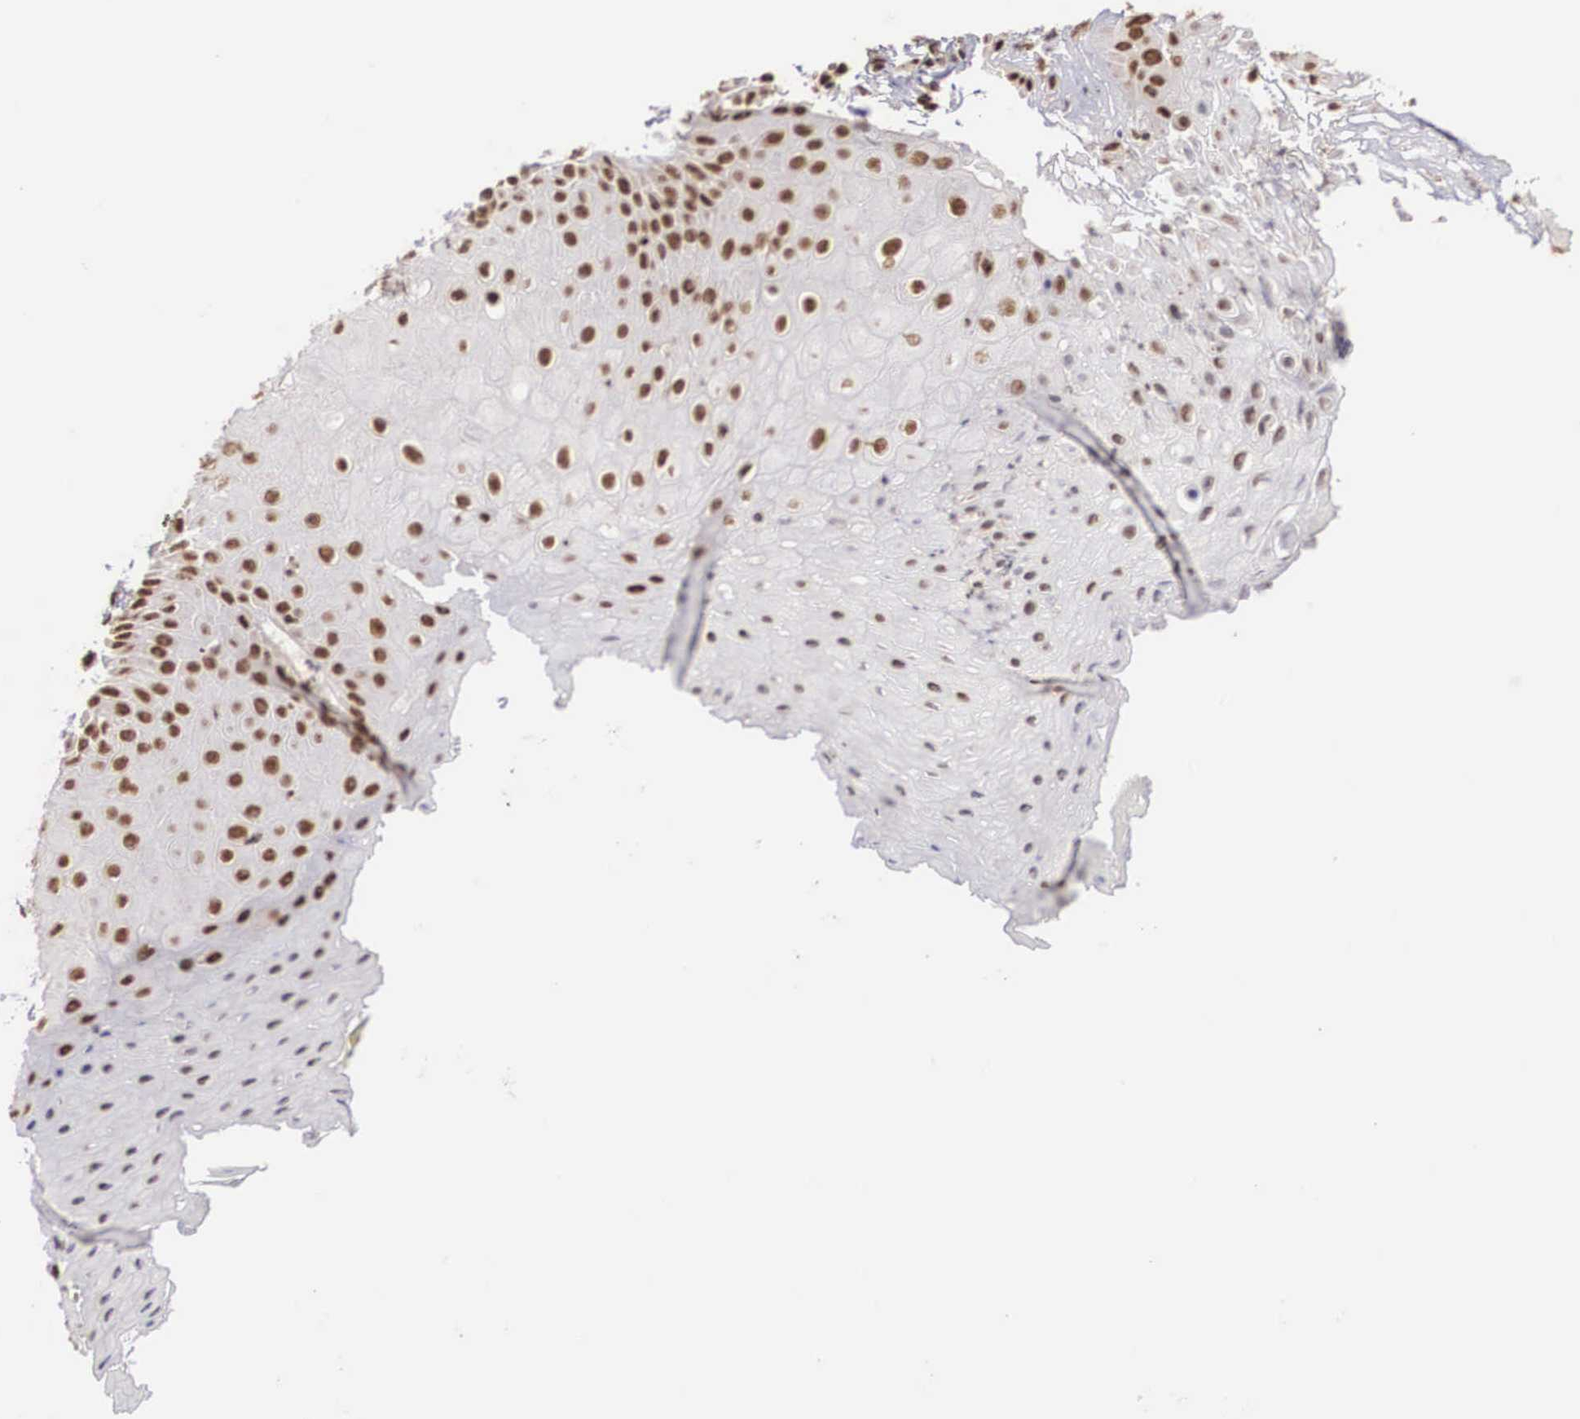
{"staining": {"intensity": "strong", "quantity": ">75%", "location": "nuclear"}, "tissue": "skin", "cell_type": "Epidermal cells", "image_type": "normal", "snomed": [{"axis": "morphology", "description": "Normal tissue, NOS"}, {"axis": "topography", "description": "Skin"}, {"axis": "topography", "description": "Anal"}], "caption": "Immunohistochemistry staining of unremarkable skin, which displays high levels of strong nuclear staining in approximately >75% of epidermal cells indicating strong nuclear protein expression. The staining was performed using DAB (3,3'-diaminobenzidine) (brown) for protein detection and nuclei were counterstained in hematoxylin (blue).", "gene": "HTATSF1", "patient": {"sex": "male", "age": 61}}